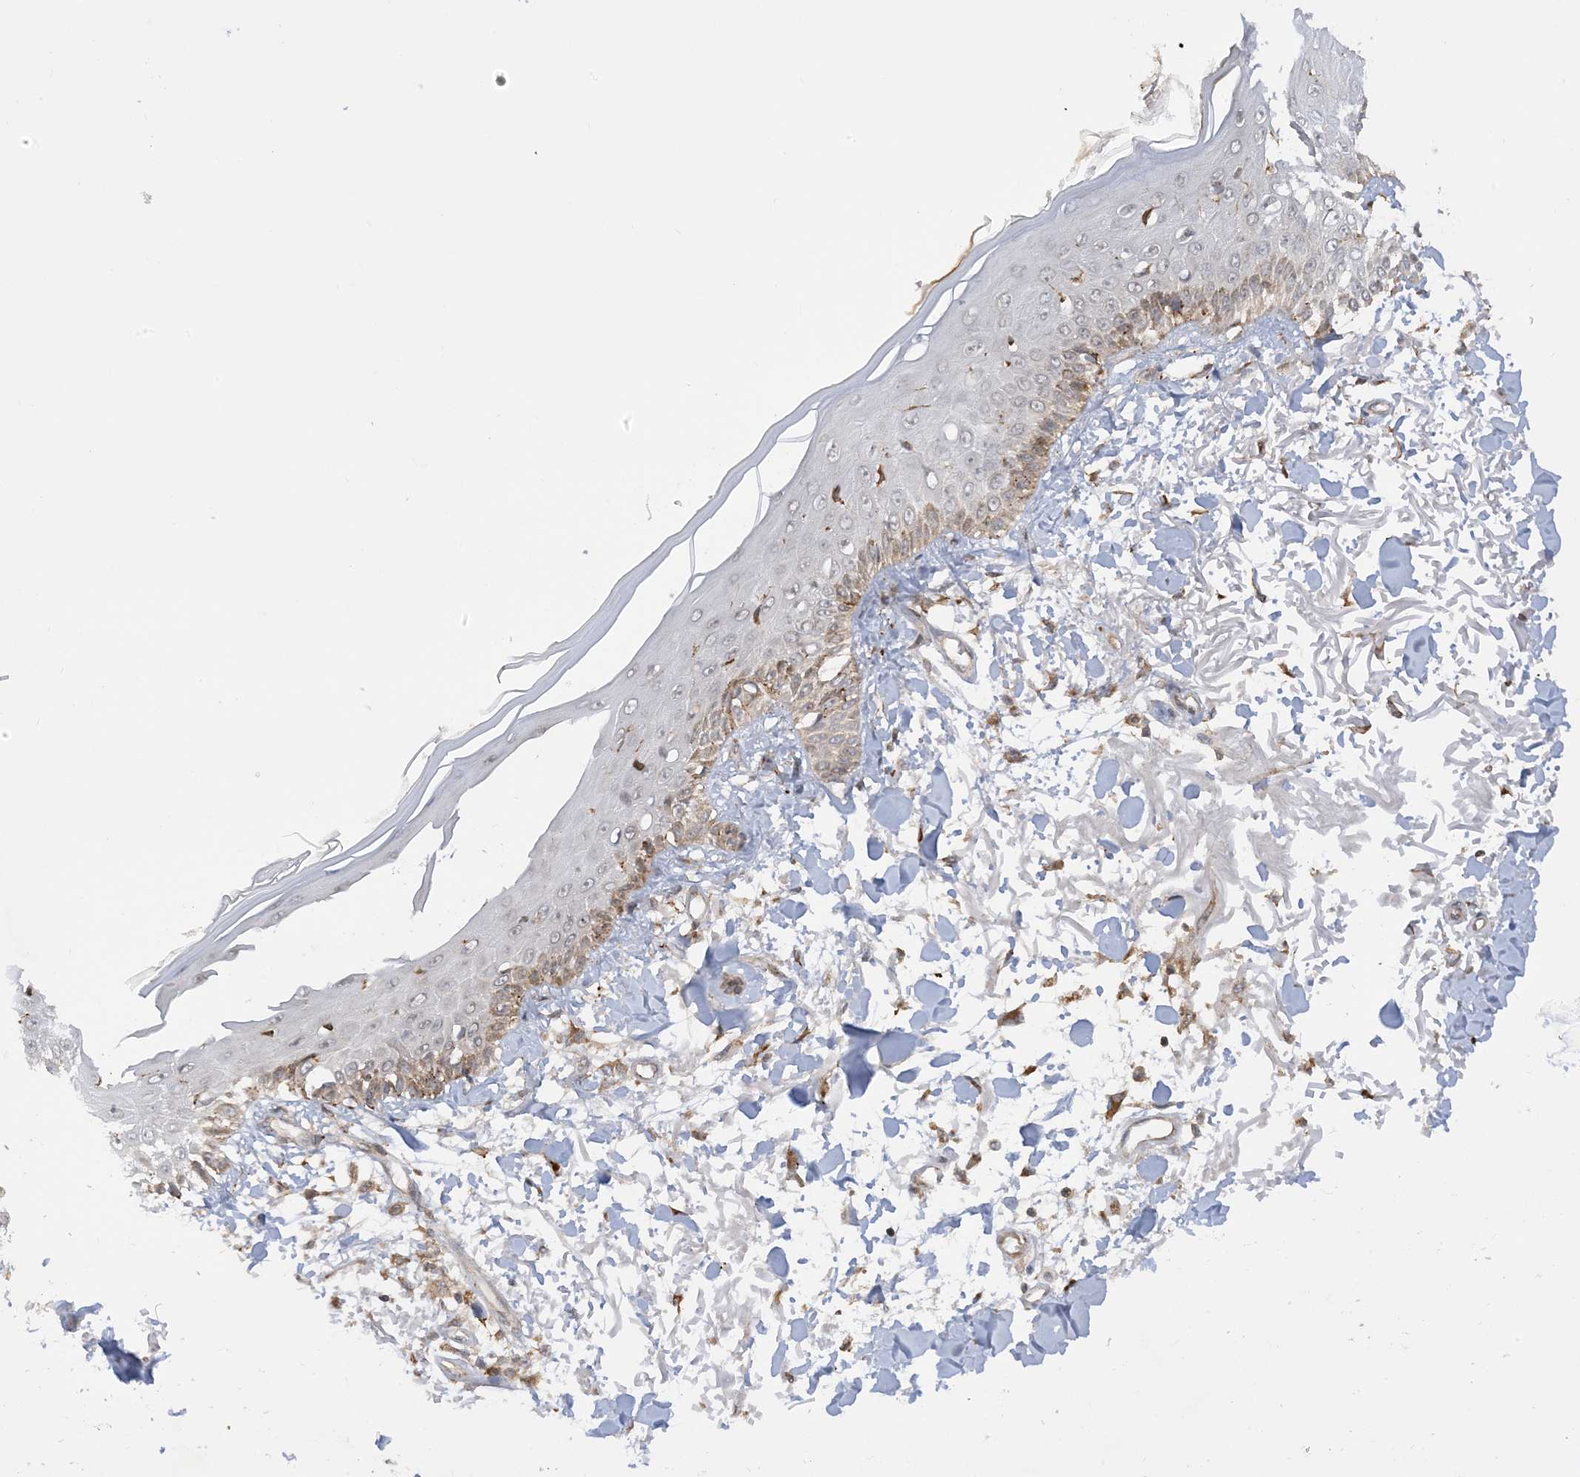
{"staining": {"intensity": "moderate", "quantity": "25%-75%", "location": "cytoplasmic/membranous"}, "tissue": "skin", "cell_type": "Fibroblasts", "image_type": "normal", "snomed": [{"axis": "morphology", "description": "Normal tissue, NOS"}, {"axis": "morphology", "description": "Squamous cell carcinoma, NOS"}, {"axis": "topography", "description": "Skin"}, {"axis": "topography", "description": "Peripheral nerve tissue"}], "caption": "Protein expression analysis of benign skin demonstrates moderate cytoplasmic/membranous staining in about 25%-75% of fibroblasts.", "gene": "METTL21A", "patient": {"sex": "male", "age": 83}}